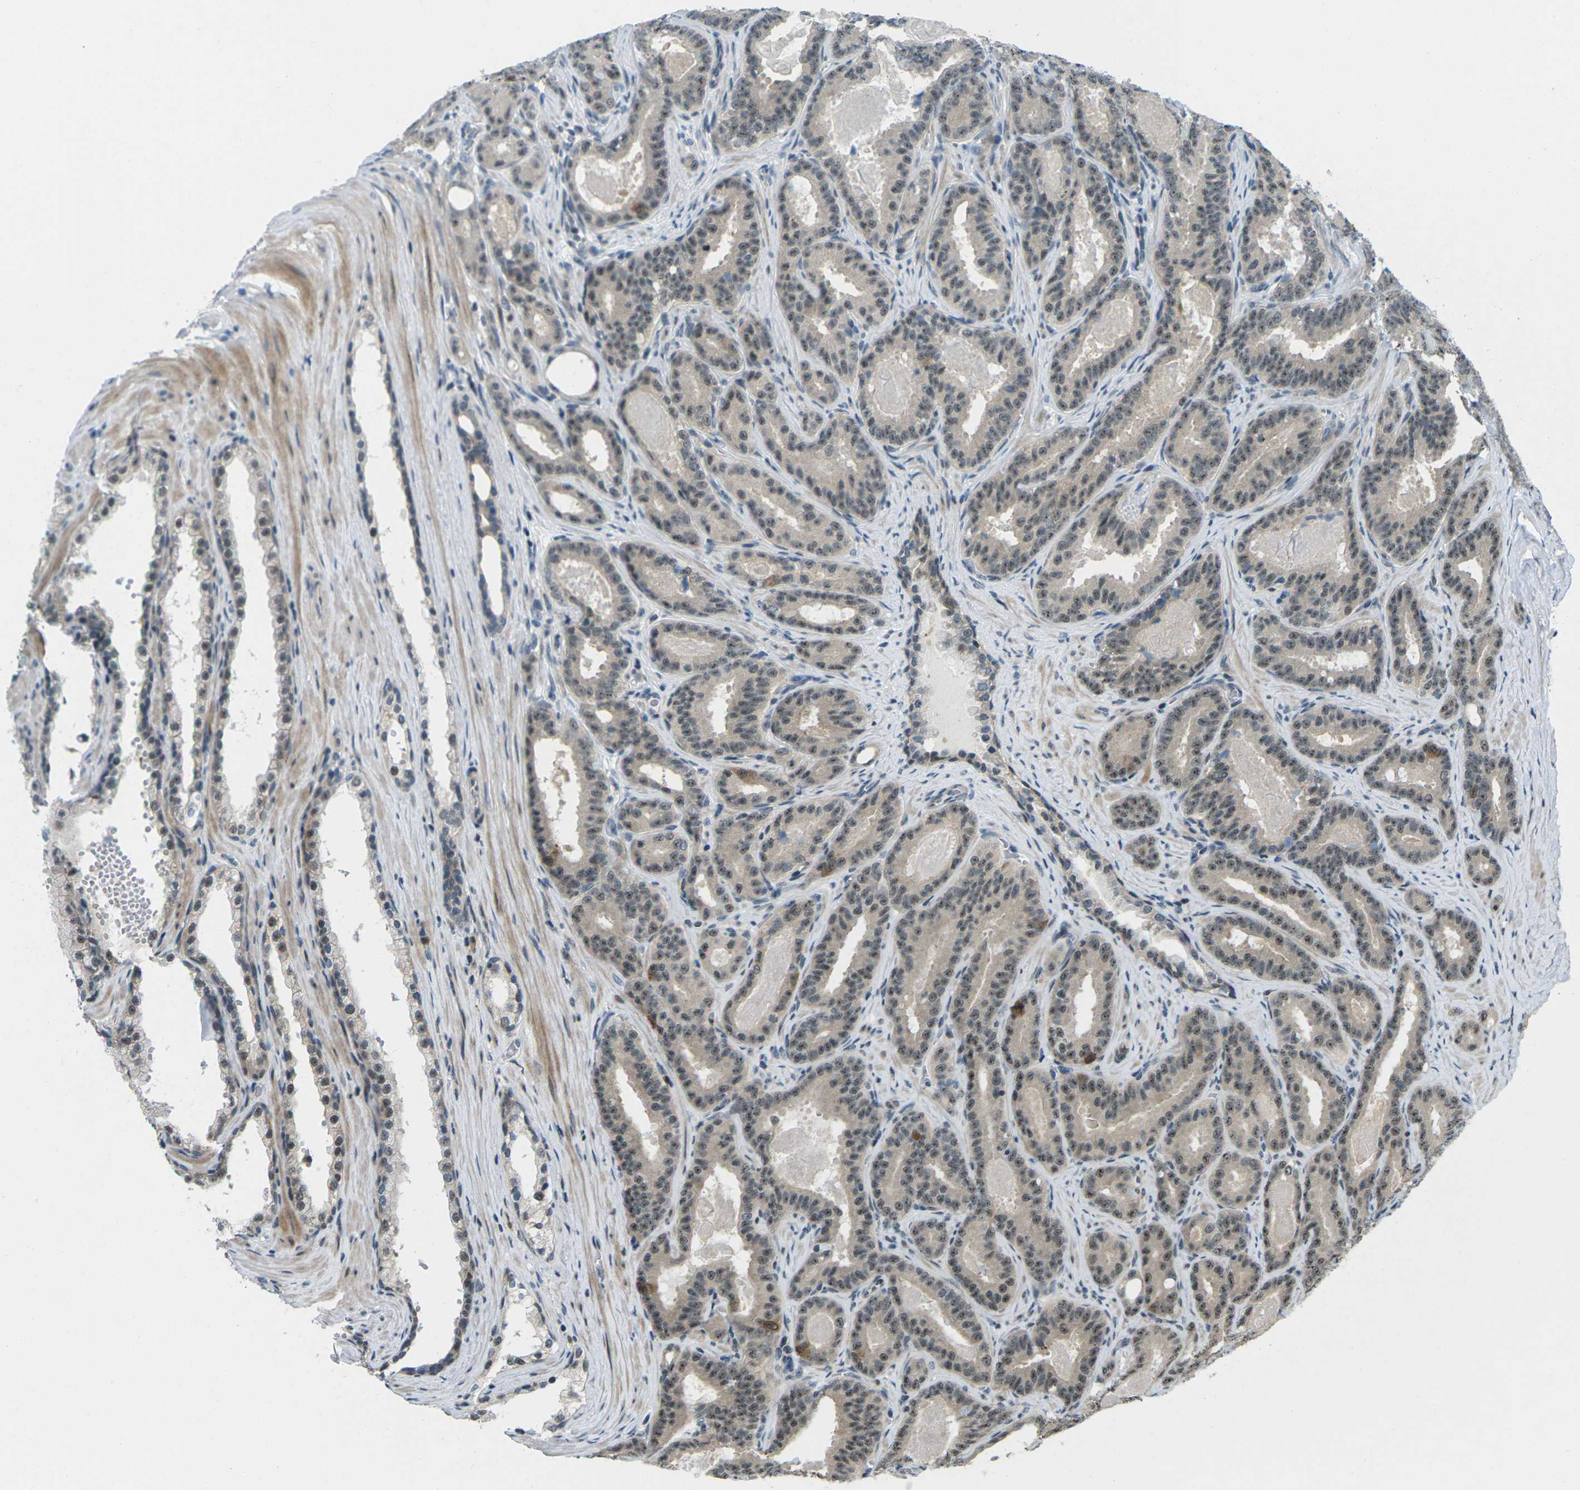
{"staining": {"intensity": "moderate", "quantity": ">75%", "location": "cytoplasmic/membranous,nuclear"}, "tissue": "prostate cancer", "cell_type": "Tumor cells", "image_type": "cancer", "snomed": [{"axis": "morphology", "description": "Adenocarcinoma, High grade"}, {"axis": "topography", "description": "Prostate"}], "caption": "DAB immunohistochemical staining of prostate cancer (high-grade adenocarcinoma) displays moderate cytoplasmic/membranous and nuclear protein positivity in about >75% of tumor cells.", "gene": "UBE2S", "patient": {"sex": "male", "age": 60}}